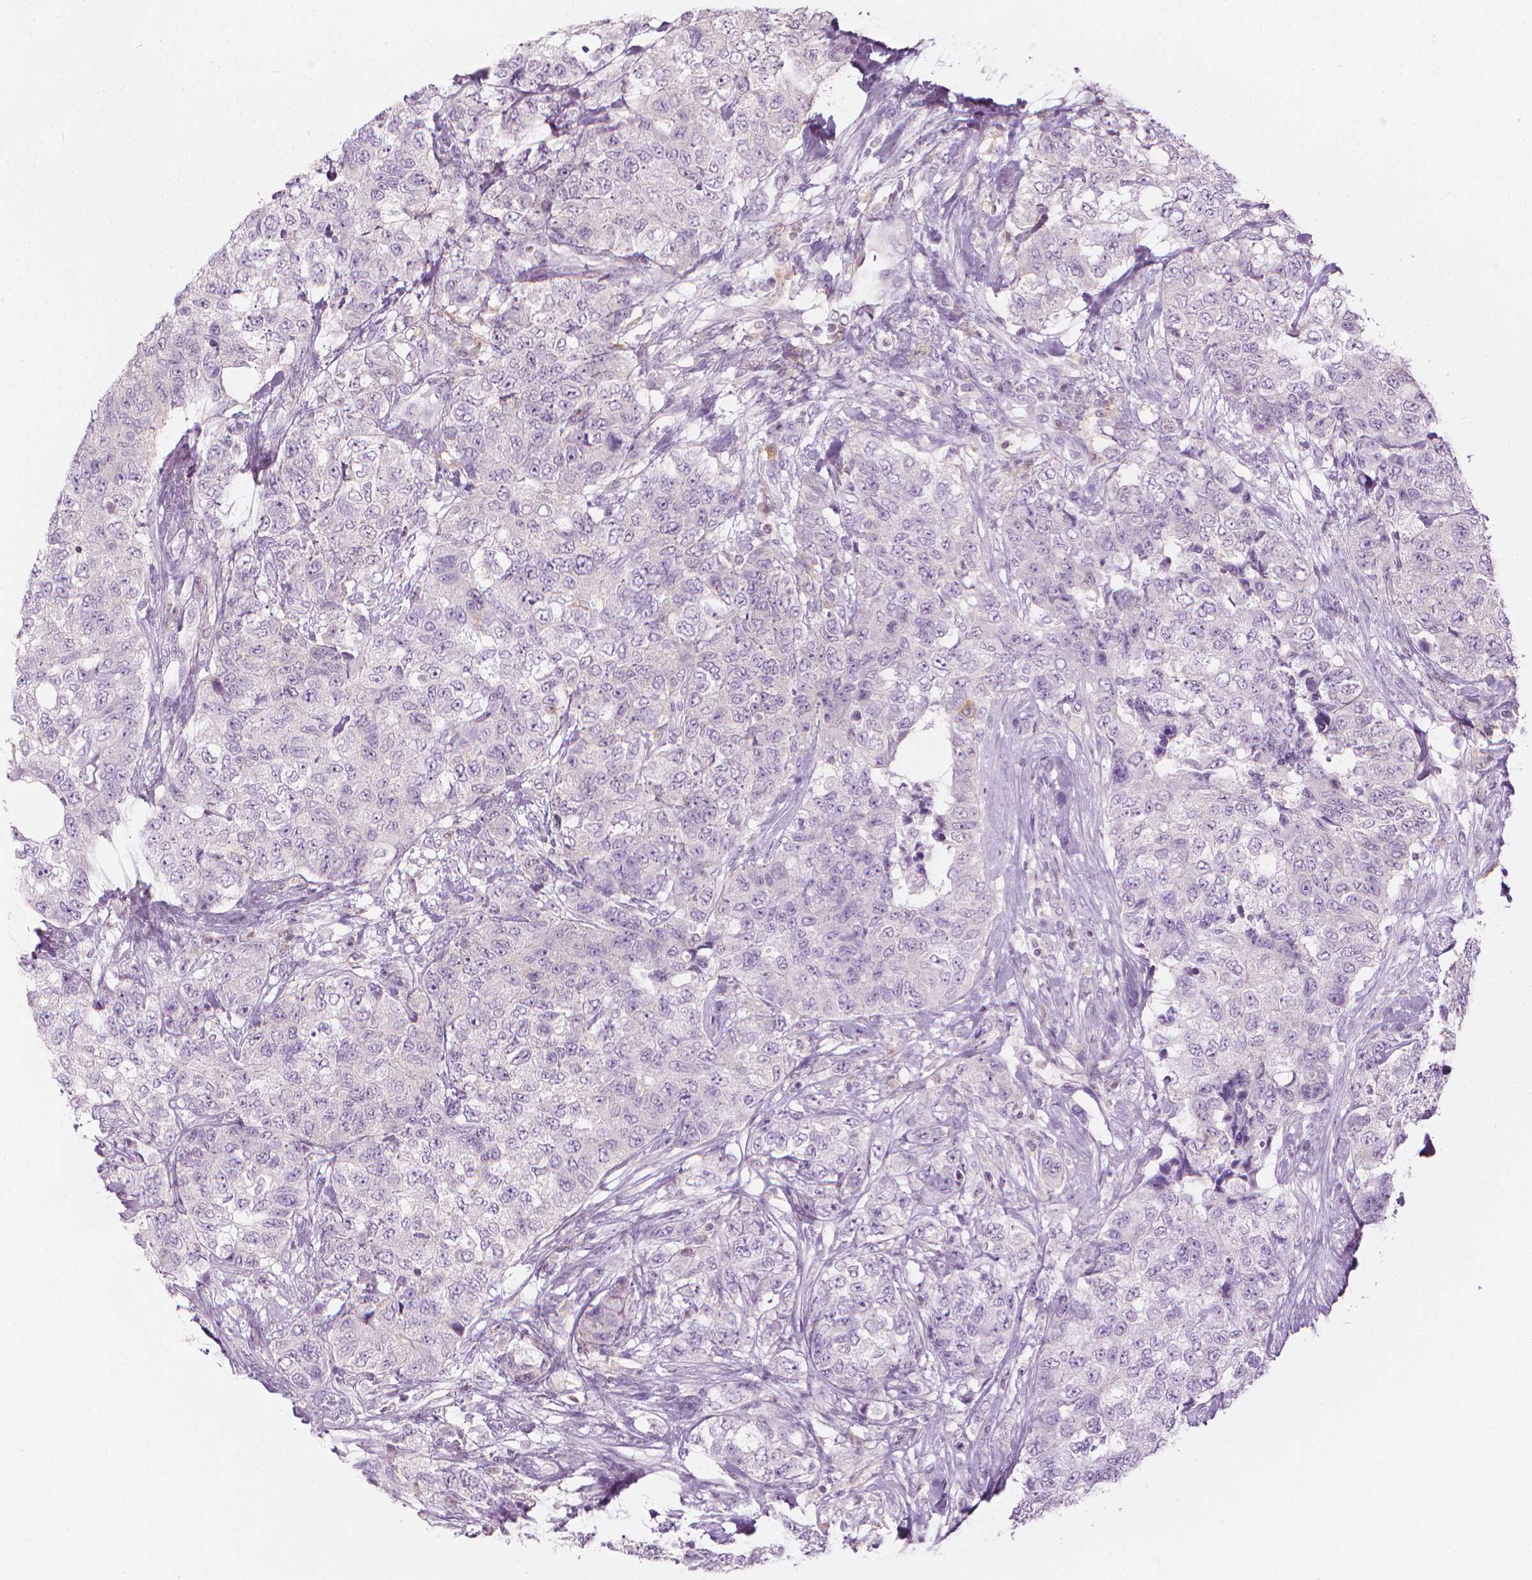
{"staining": {"intensity": "negative", "quantity": "none", "location": "none"}, "tissue": "urothelial cancer", "cell_type": "Tumor cells", "image_type": "cancer", "snomed": [{"axis": "morphology", "description": "Urothelial carcinoma, High grade"}, {"axis": "topography", "description": "Urinary bladder"}], "caption": "There is no significant expression in tumor cells of urothelial carcinoma (high-grade). (DAB (3,3'-diaminobenzidine) immunohistochemistry (IHC) visualized using brightfield microscopy, high magnification).", "gene": "SHMT1", "patient": {"sex": "female", "age": 78}}